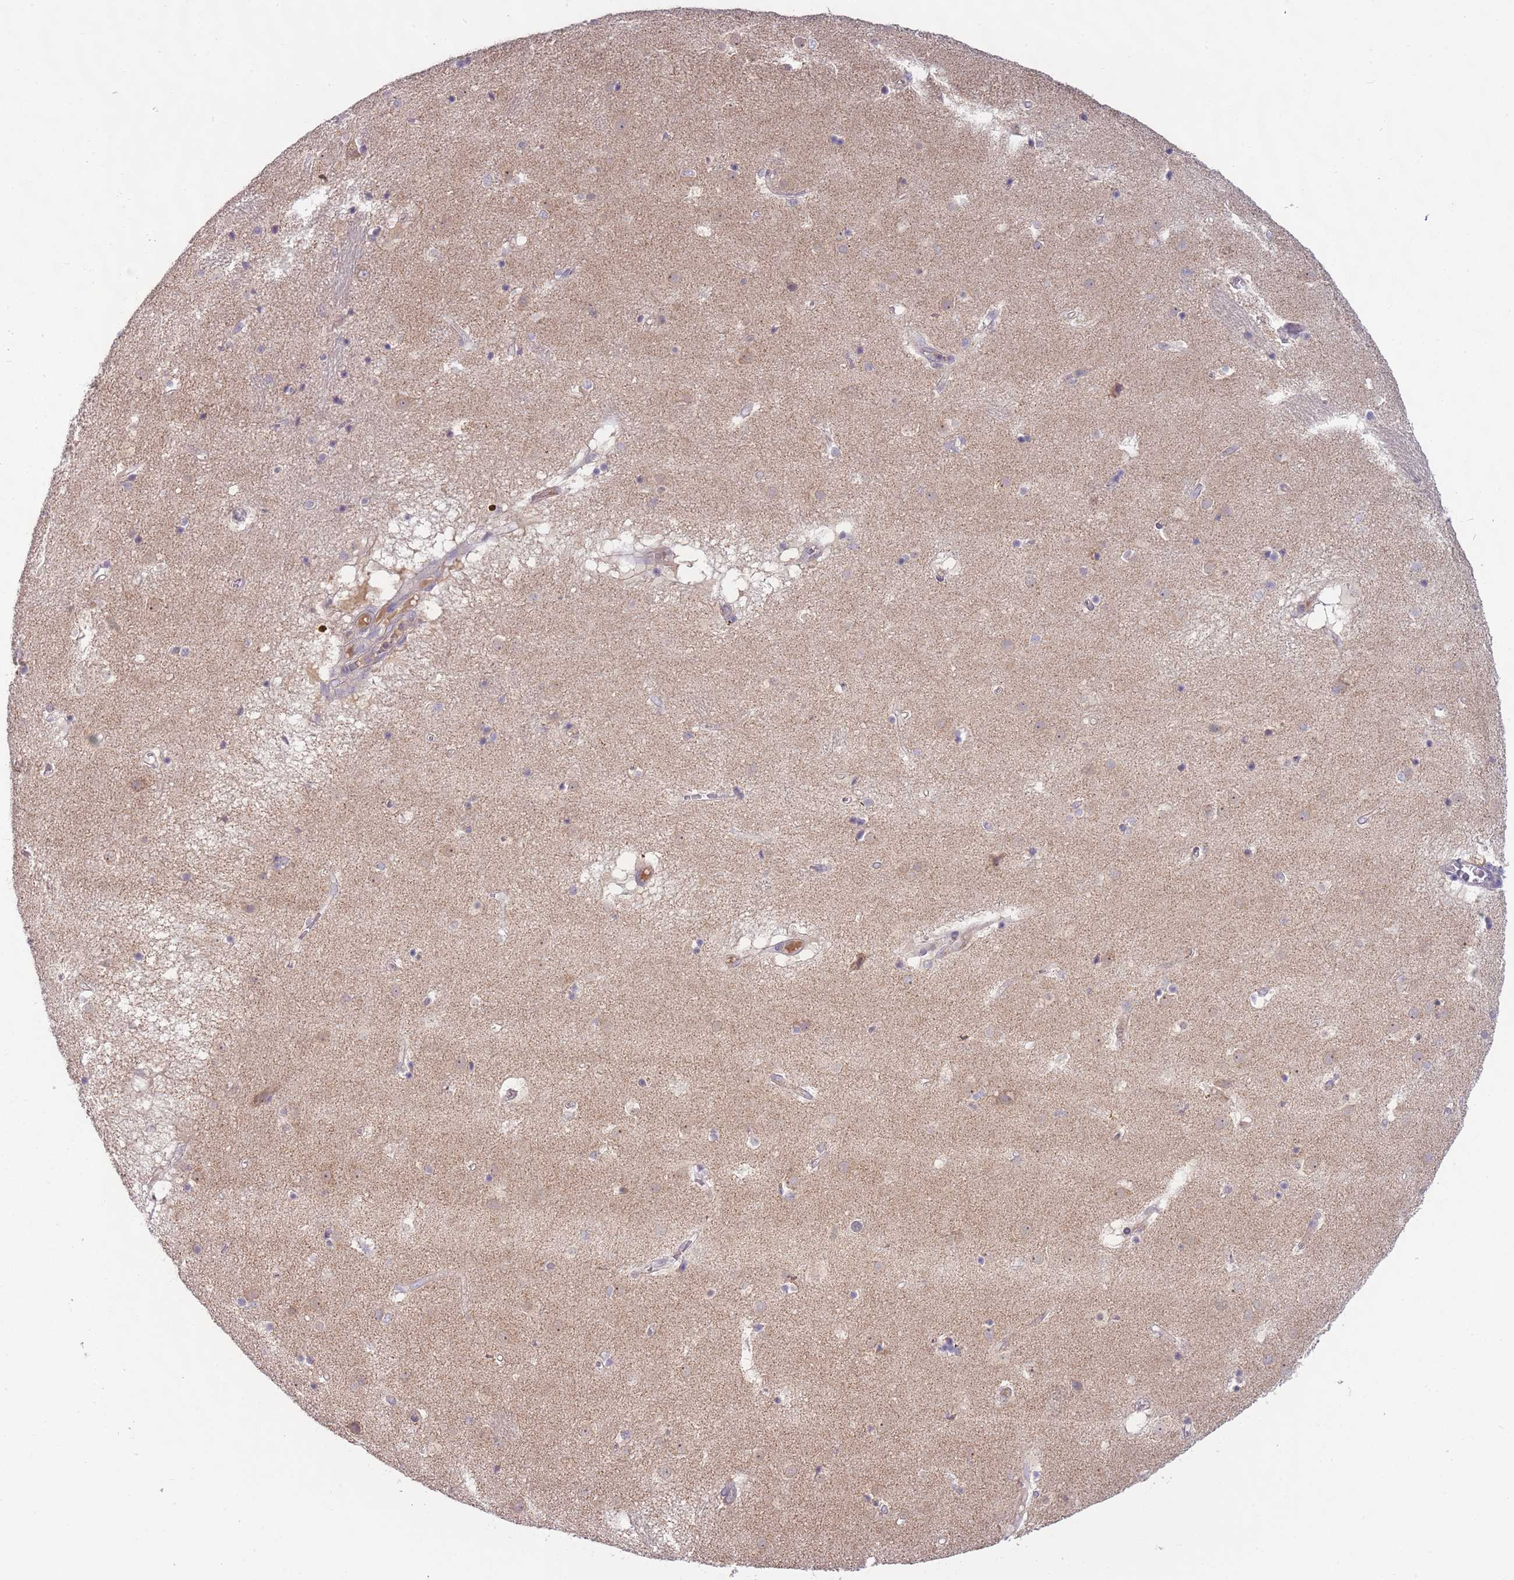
{"staining": {"intensity": "weak", "quantity": "<25%", "location": "cytoplasmic/membranous"}, "tissue": "caudate", "cell_type": "Glial cells", "image_type": "normal", "snomed": [{"axis": "morphology", "description": "Normal tissue, NOS"}, {"axis": "topography", "description": "Lateral ventricle wall"}], "caption": "This is an IHC histopathology image of normal caudate. There is no positivity in glial cells.", "gene": "SKOR2", "patient": {"sex": "male", "age": 70}}